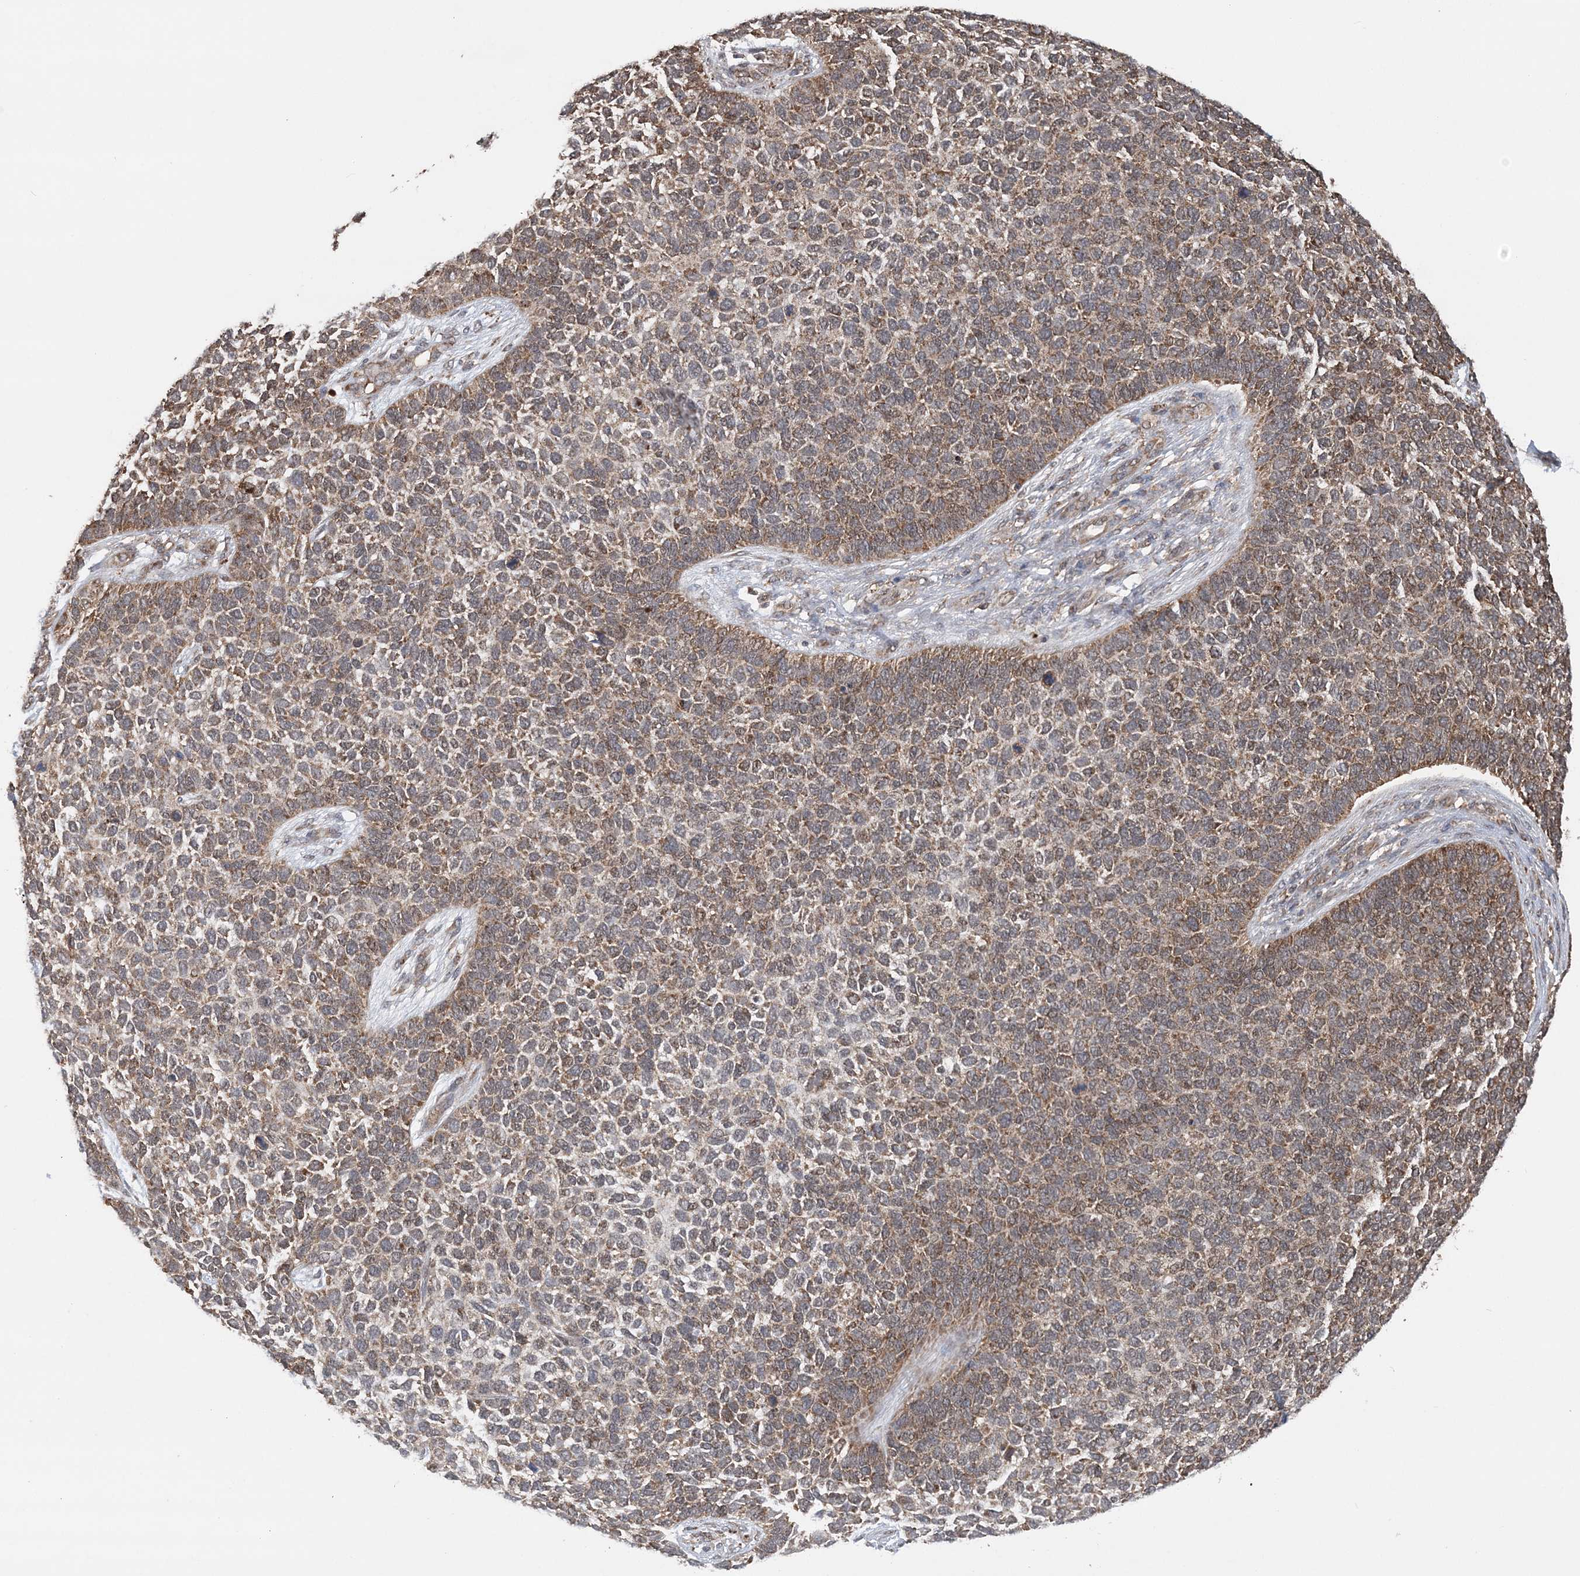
{"staining": {"intensity": "moderate", "quantity": ">75%", "location": "cytoplasmic/membranous"}, "tissue": "skin cancer", "cell_type": "Tumor cells", "image_type": "cancer", "snomed": [{"axis": "morphology", "description": "Basal cell carcinoma"}, {"axis": "topography", "description": "Skin"}], "caption": "This is an image of immunohistochemistry (IHC) staining of skin basal cell carcinoma, which shows moderate expression in the cytoplasmic/membranous of tumor cells.", "gene": "PCBP1", "patient": {"sex": "female", "age": 84}}